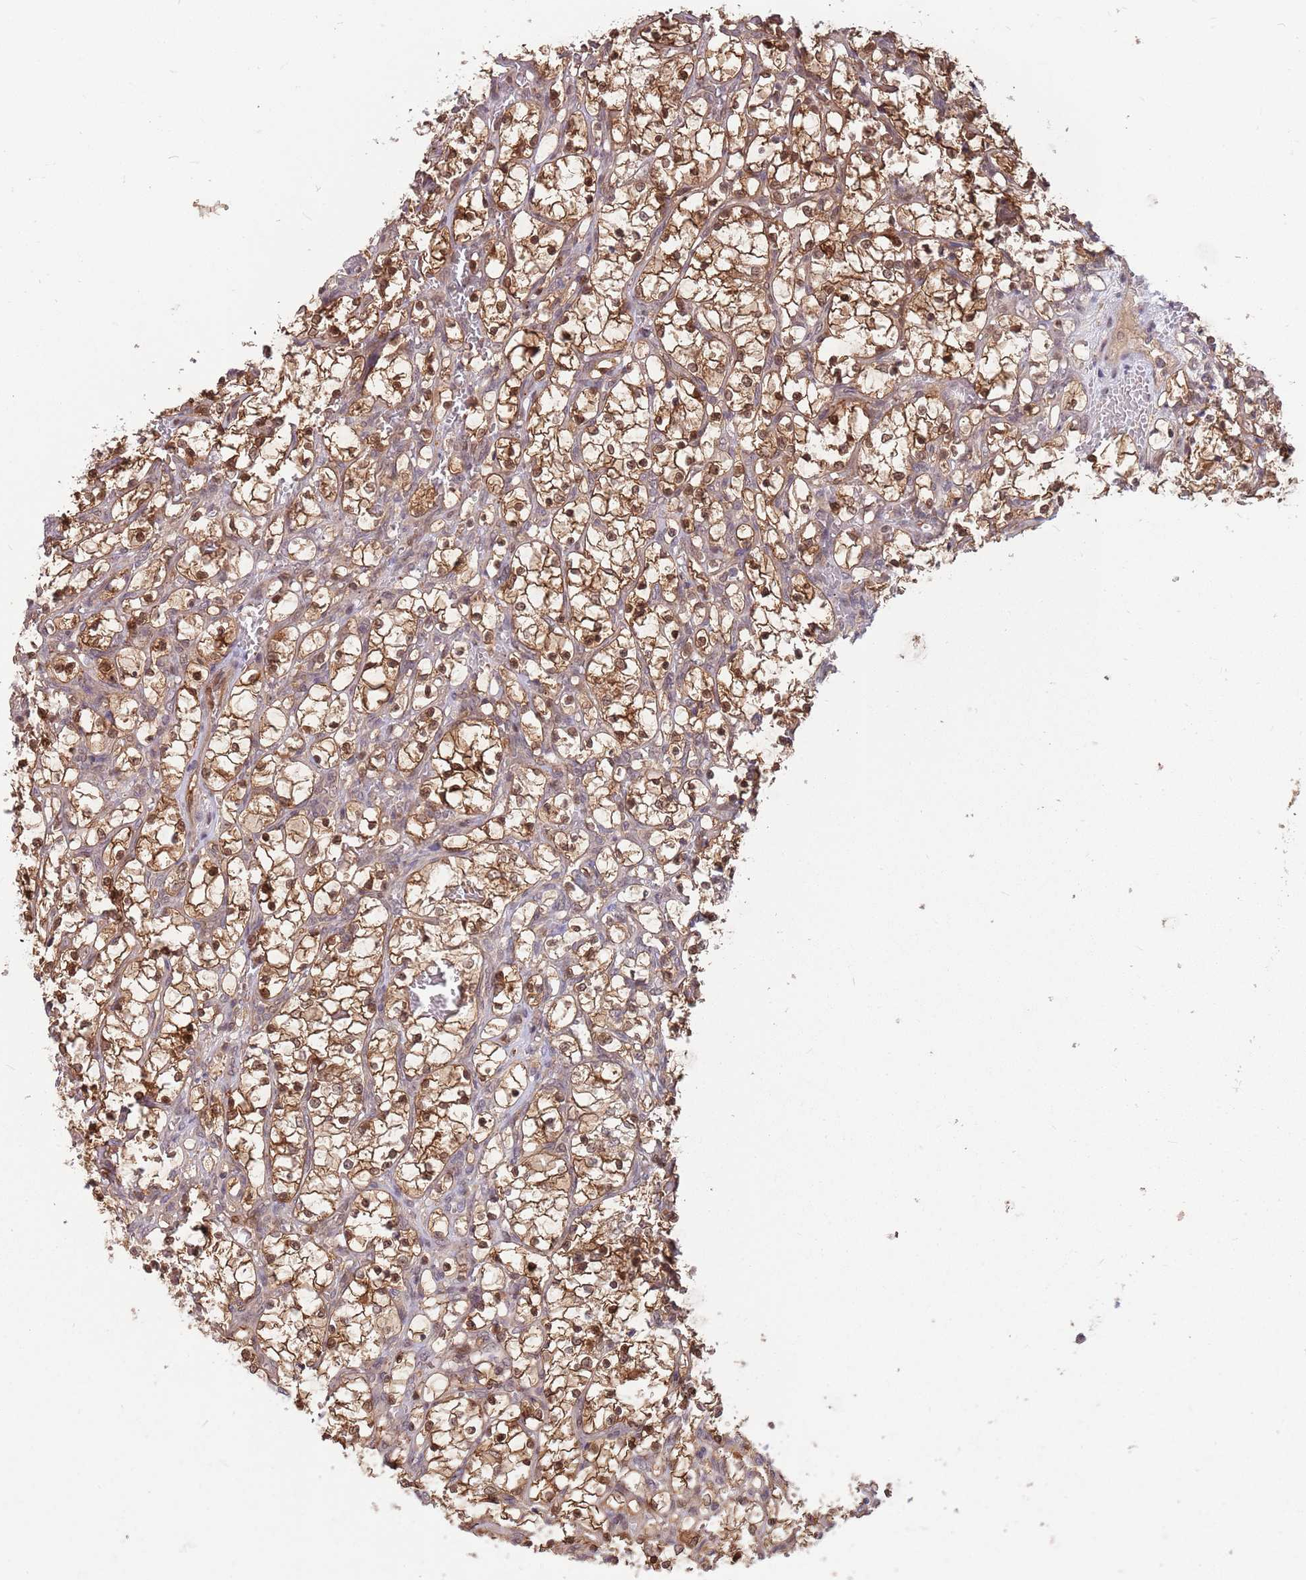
{"staining": {"intensity": "strong", "quantity": ">75%", "location": "cytoplasmic/membranous,nuclear"}, "tissue": "renal cancer", "cell_type": "Tumor cells", "image_type": "cancer", "snomed": [{"axis": "morphology", "description": "Adenocarcinoma, NOS"}, {"axis": "topography", "description": "Kidney"}], "caption": "Approximately >75% of tumor cells in adenocarcinoma (renal) display strong cytoplasmic/membranous and nuclear protein expression as visualized by brown immunohistochemical staining.", "gene": "SALL1", "patient": {"sex": "female", "age": 69}}